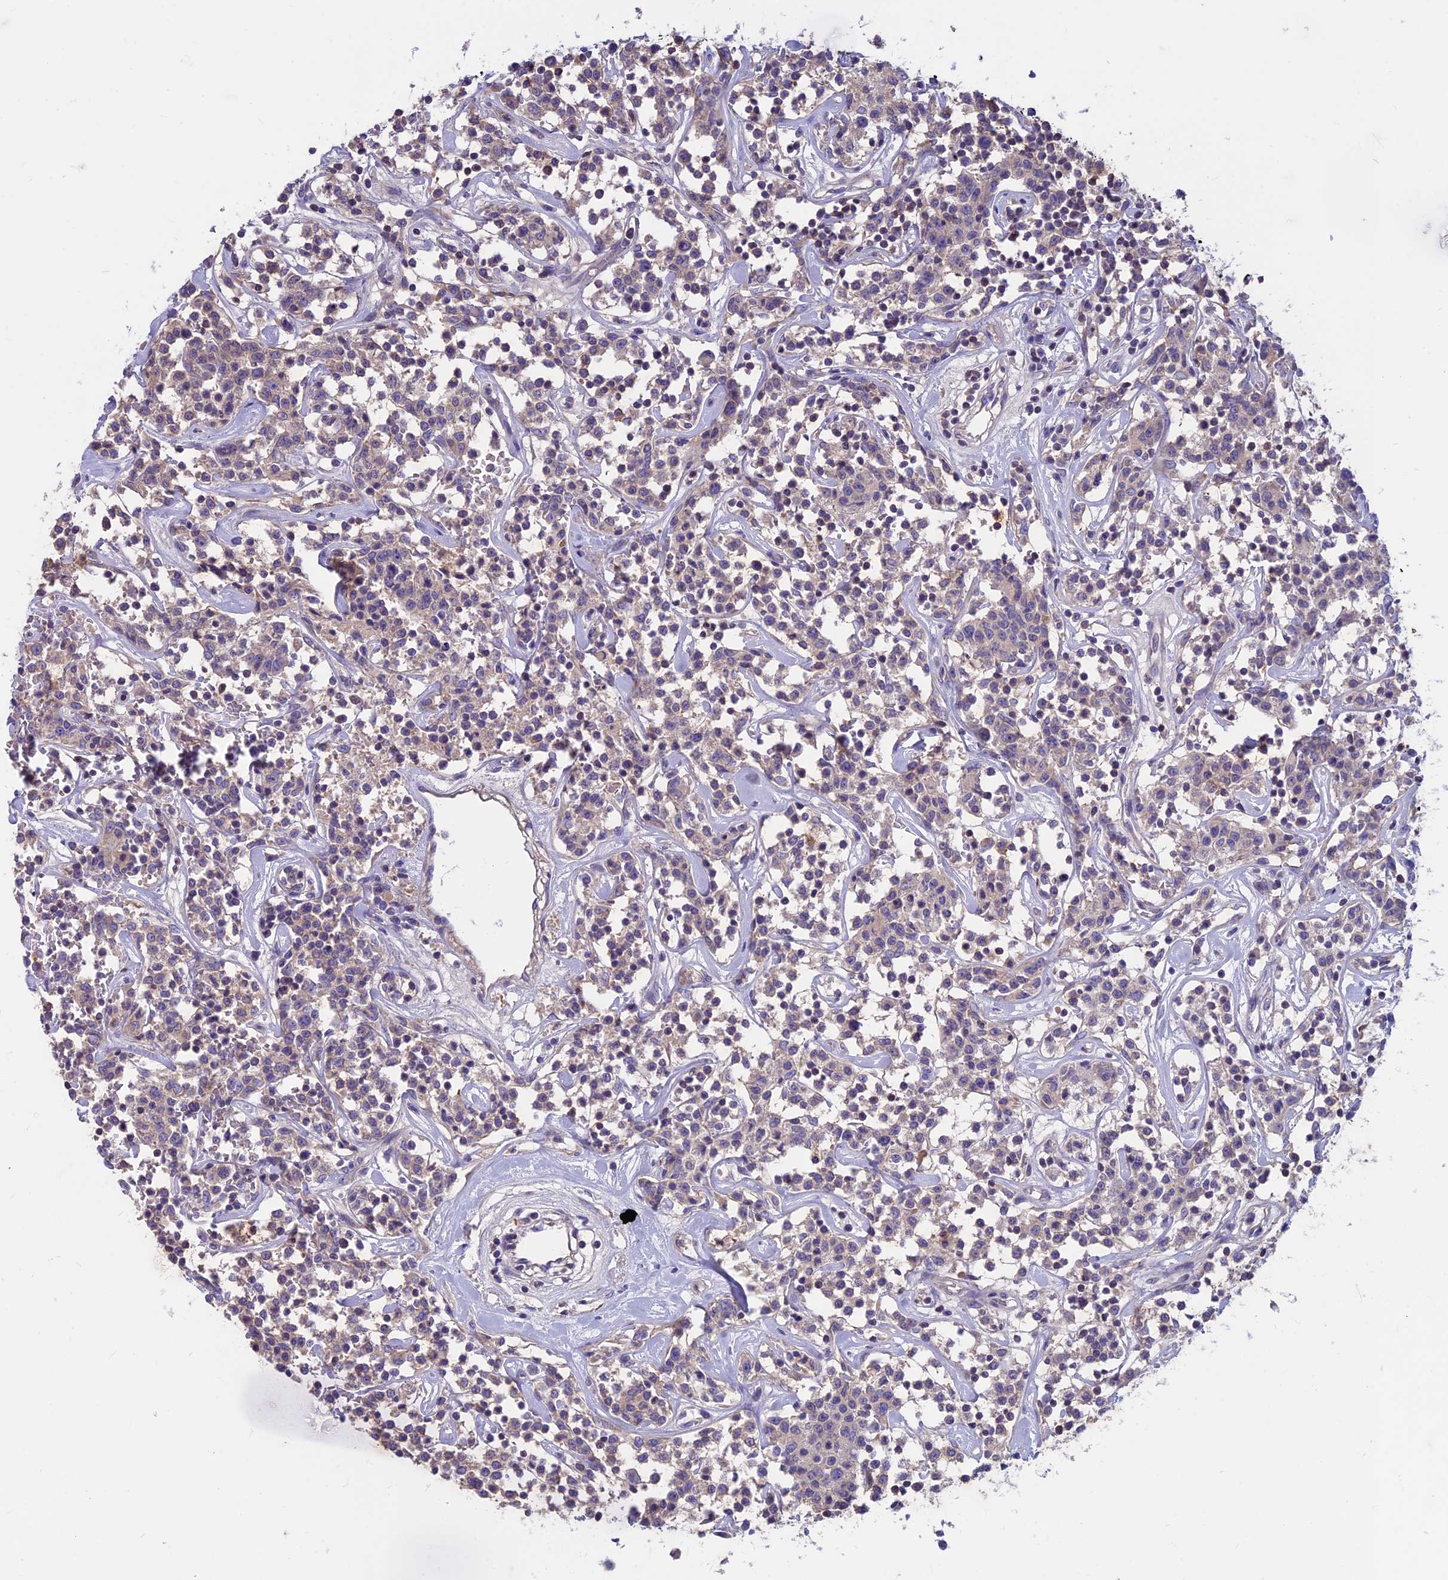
{"staining": {"intensity": "weak", "quantity": "<25%", "location": "cytoplasmic/membranous"}, "tissue": "lymphoma", "cell_type": "Tumor cells", "image_type": "cancer", "snomed": [{"axis": "morphology", "description": "Malignant lymphoma, non-Hodgkin's type, Low grade"}, {"axis": "topography", "description": "Small intestine"}], "caption": "Immunohistochemistry image of neoplastic tissue: human low-grade malignant lymphoma, non-Hodgkin's type stained with DAB exhibits no significant protein staining in tumor cells.", "gene": "CDAN1", "patient": {"sex": "female", "age": 59}}